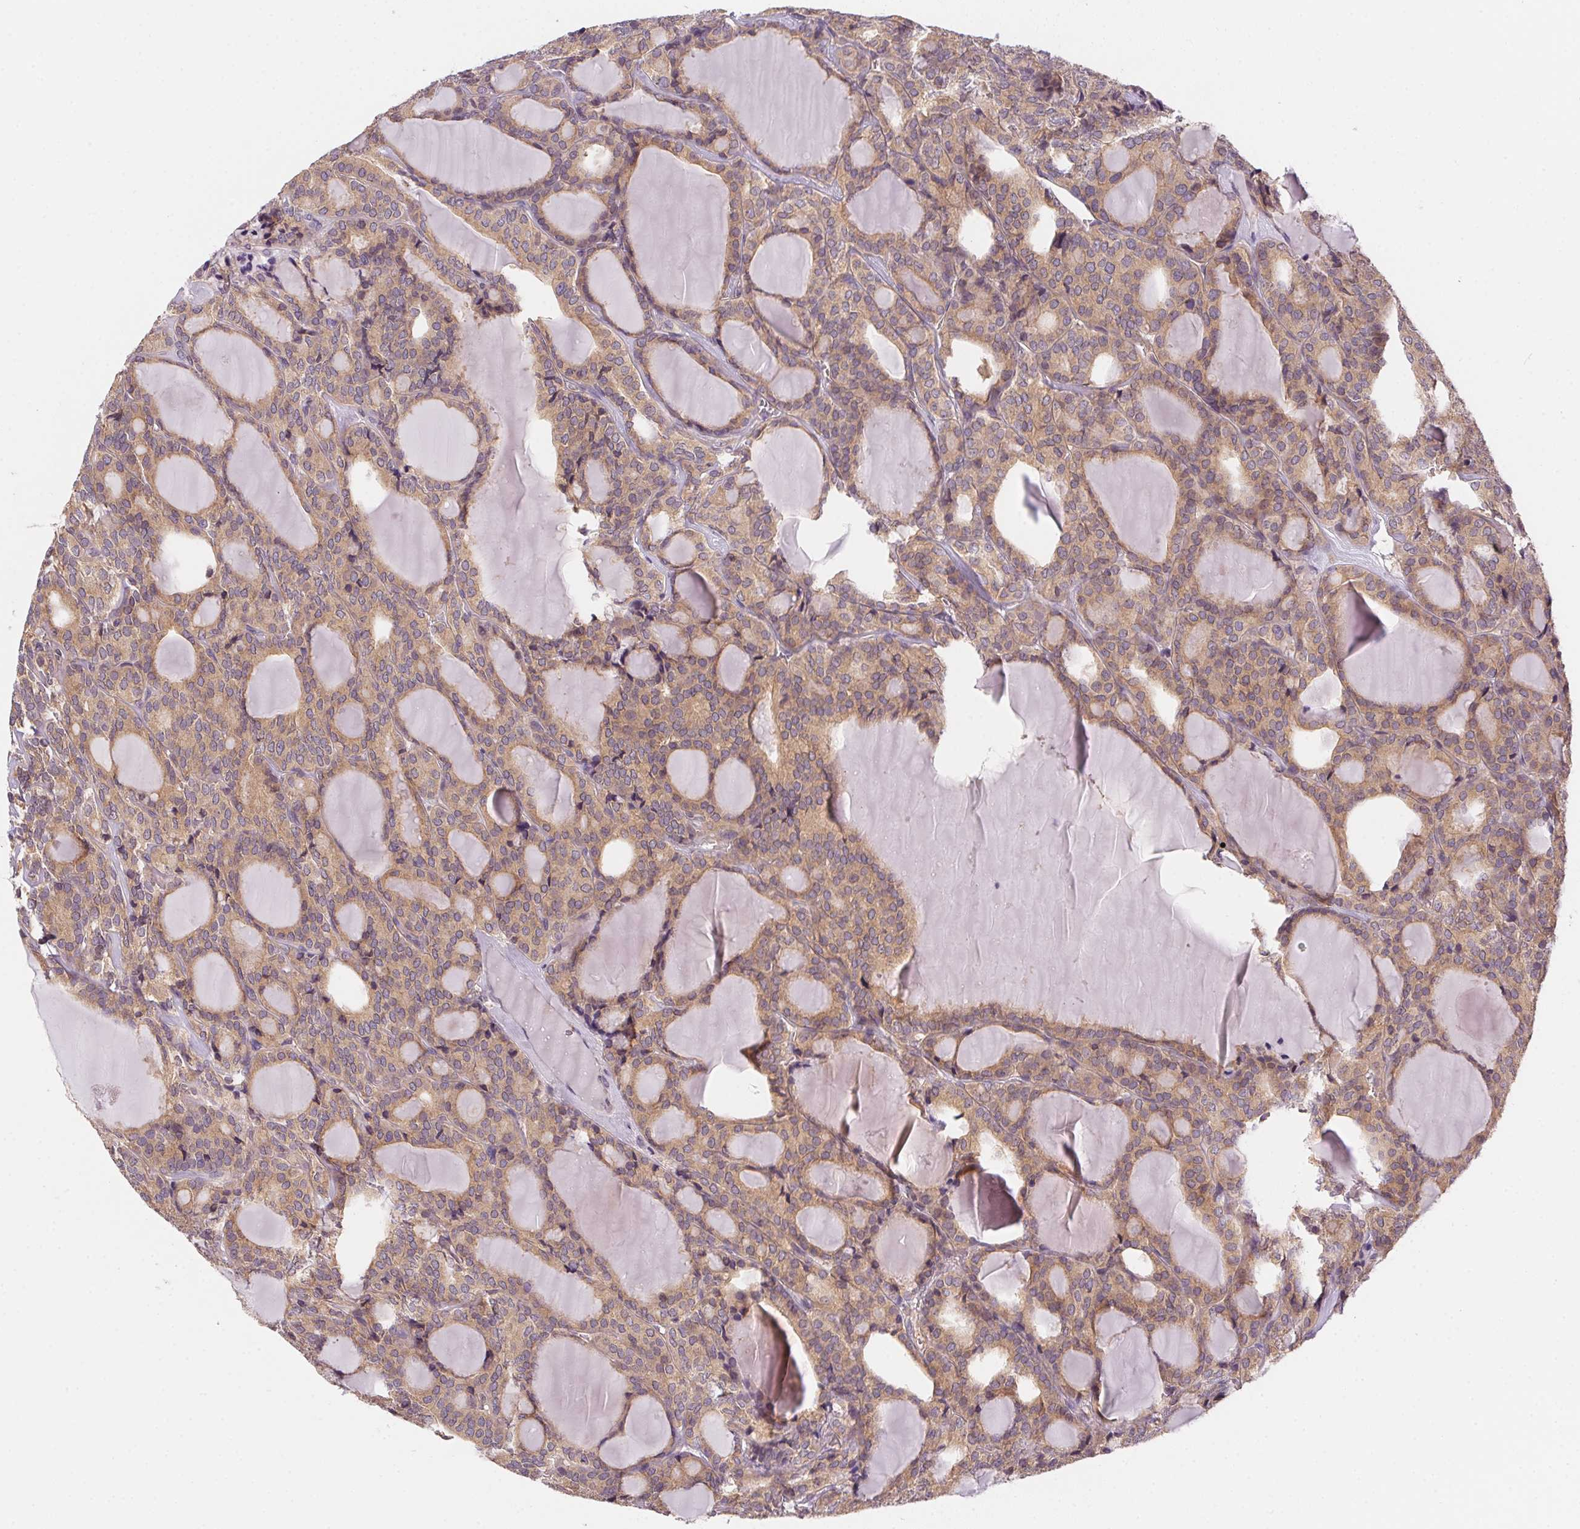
{"staining": {"intensity": "weak", "quantity": ">75%", "location": "cytoplasmic/membranous"}, "tissue": "thyroid cancer", "cell_type": "Tumor cells", "image_type": "cancer", "snomed": [{"axis": "morphology", "description": "Follicular adenoma carcinoma, NOS"}, {"axis": "topography", "description": "Thyroid gland"}], "caption": "Thyroid follicular adenoma carcinoma stained with immunohistochemistry displays weak cytoplasmic/membranous positivity in about >75% of tumor cells.", "gene": "PRKAA1", "patient": {"sex": "male", "age": 74}}